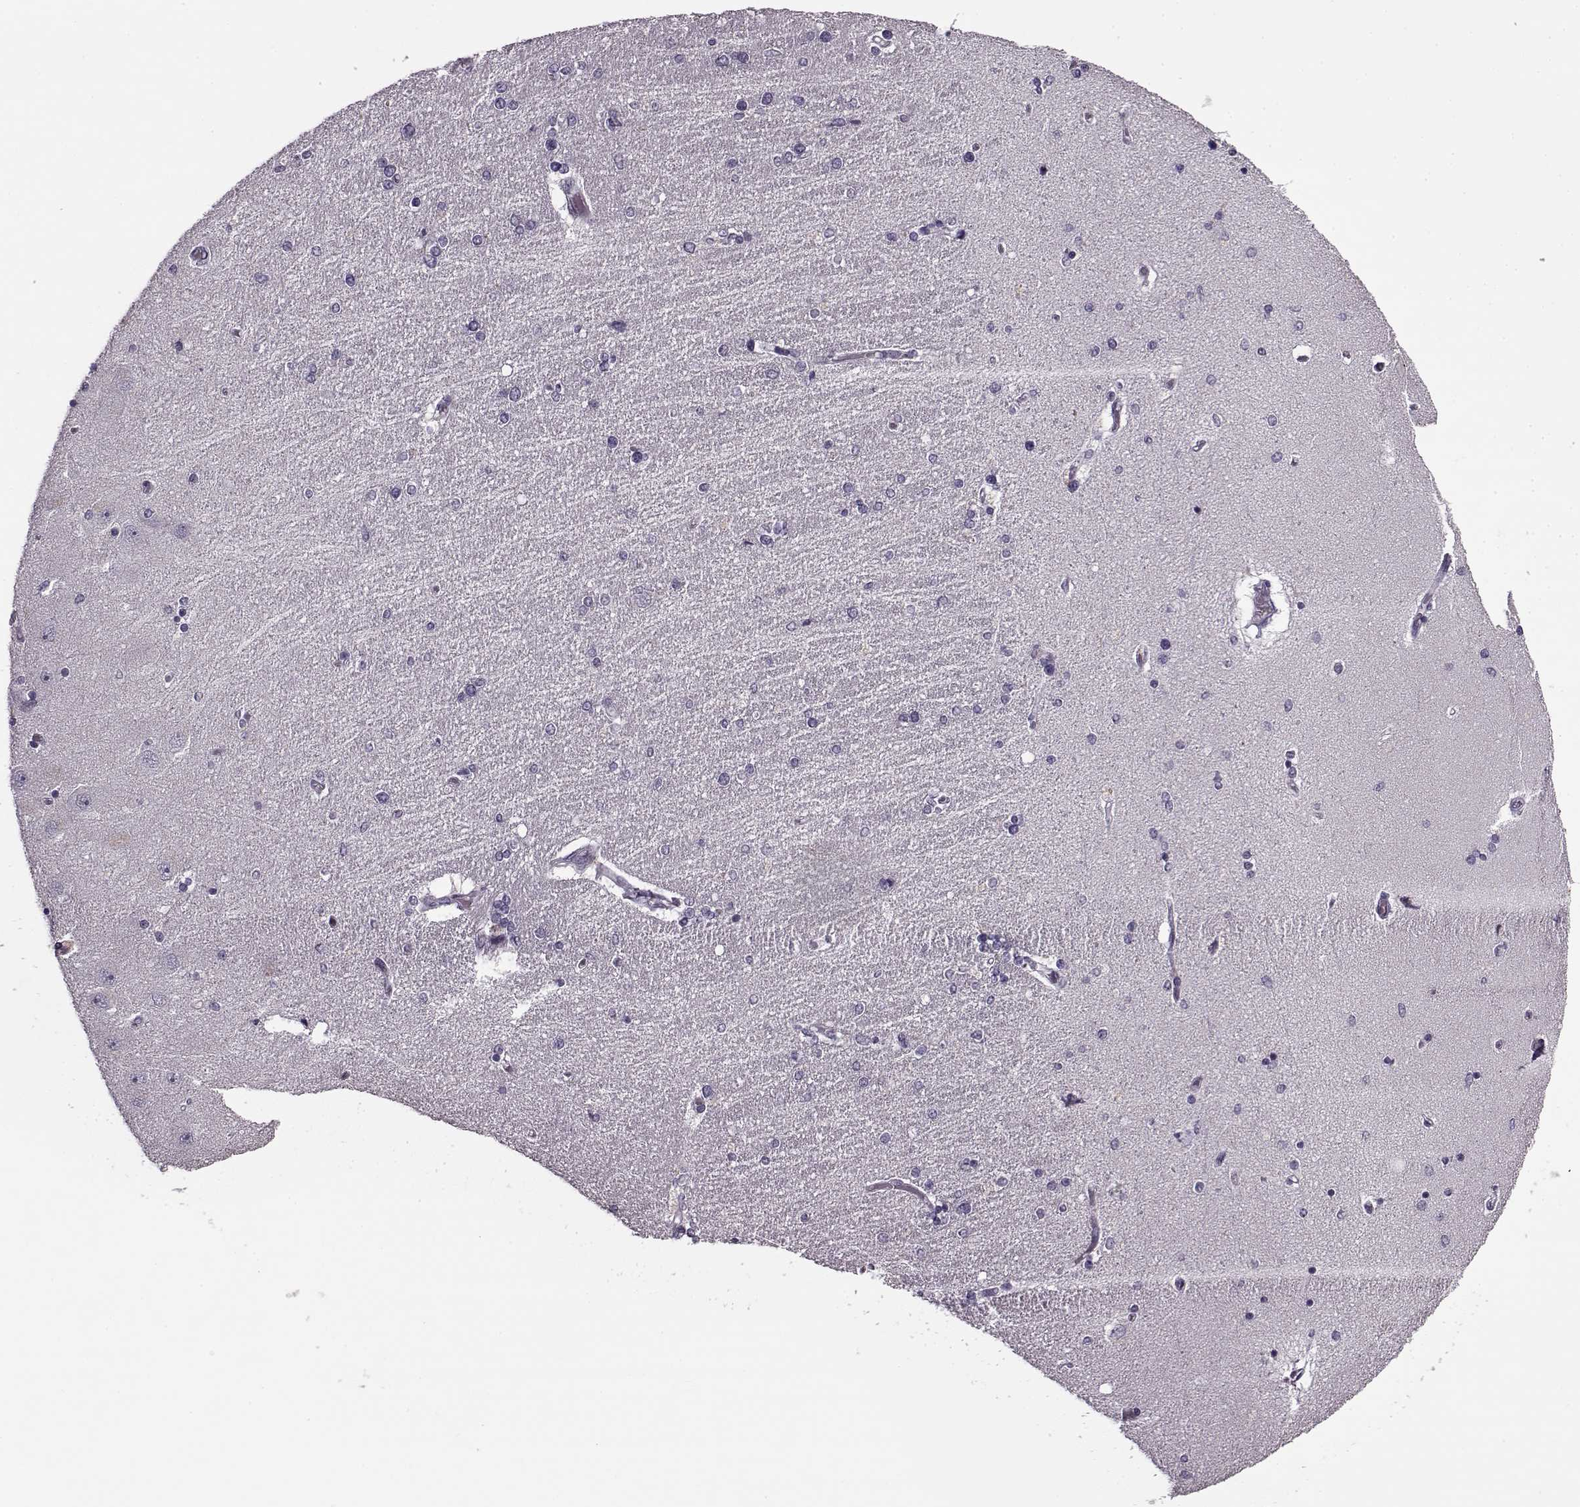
{"staining": {"intensity": "negative", "quantity": "none", "location": "none"}, "tissue": "hippocampus", "cell_type": "Glial cells", "image_type": "normal", "snomed": [{"axis": "morphology", "description": "Normal tissue, NOS"}, {"axis": "topography", "description": "Hippocampus"}], "caption": "Histopathology image shows no significant protein staining in glial cells of normal hippocampus. The staining was performed using DAB (3,3'-diaminobenzidine) to visualize the protein expression in brown, while the nuclei were stained in blue with hematoxylin (Magnification: 20x).", "gene": "KRT9", "patient": {"sex": "female", "age": 54}}